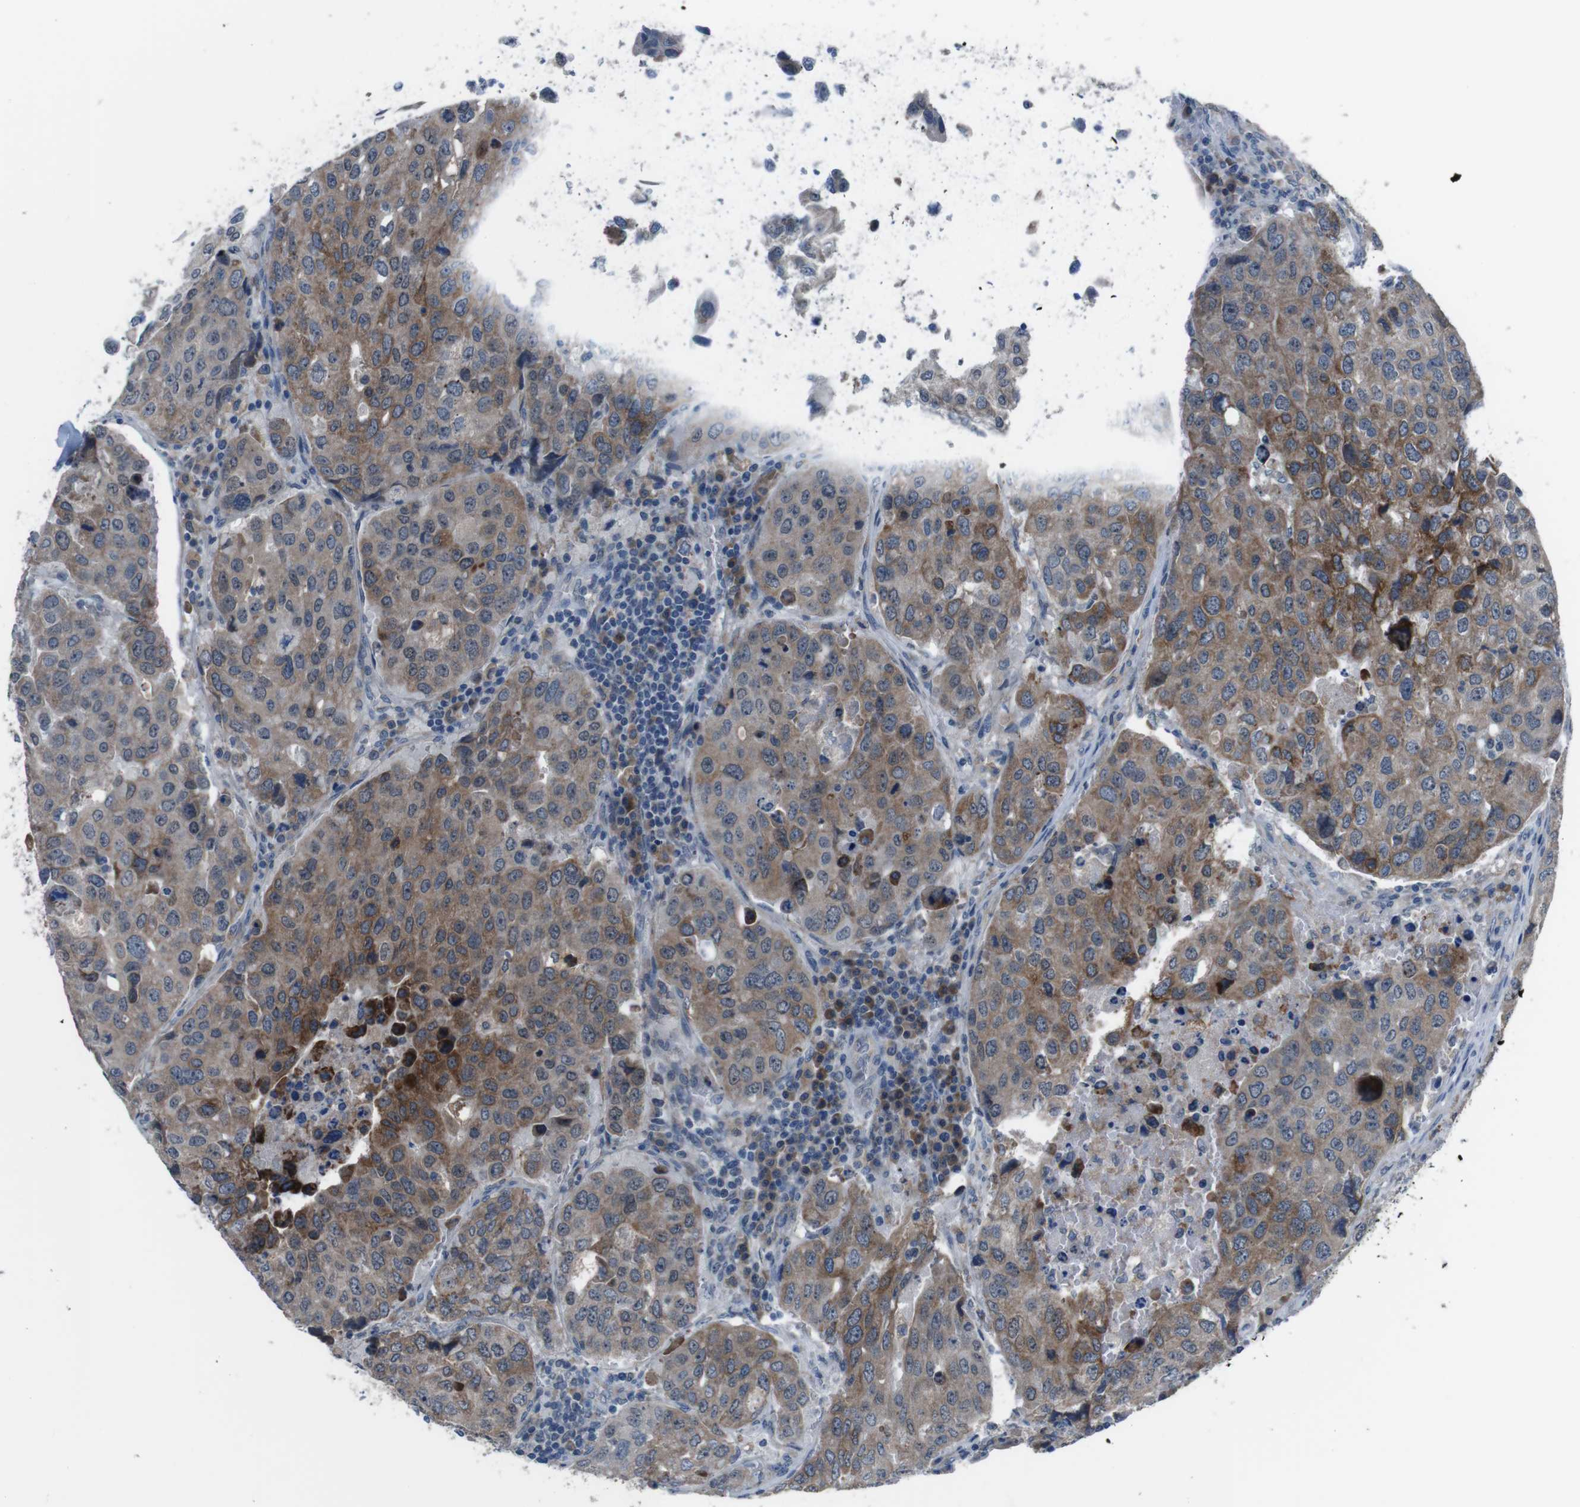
{"staining": {"intensity": "moderate", "quantity": ">75%", "location": "cytoplasmic/membranous"}, "tissue": "urothelial cancer", "cell_type": "Tumor cells", "image_type": "cancer", "snomed": [{"axis": "morphology", "description": "Urothelial carcinoma, High grade"}, {"axis": "topography", "description": "Lymph node"}, {"axis": "topography", "description": "Urinary bladder"}], "caption": "This is a micrograph of IHC staining of urothelial carcinoma (high-grade), which shows moderate expression in the cytoplasmic/membranous of tumor cells.", "gene": "CDH22", "patient": {"sex": "male", "age": 51}}